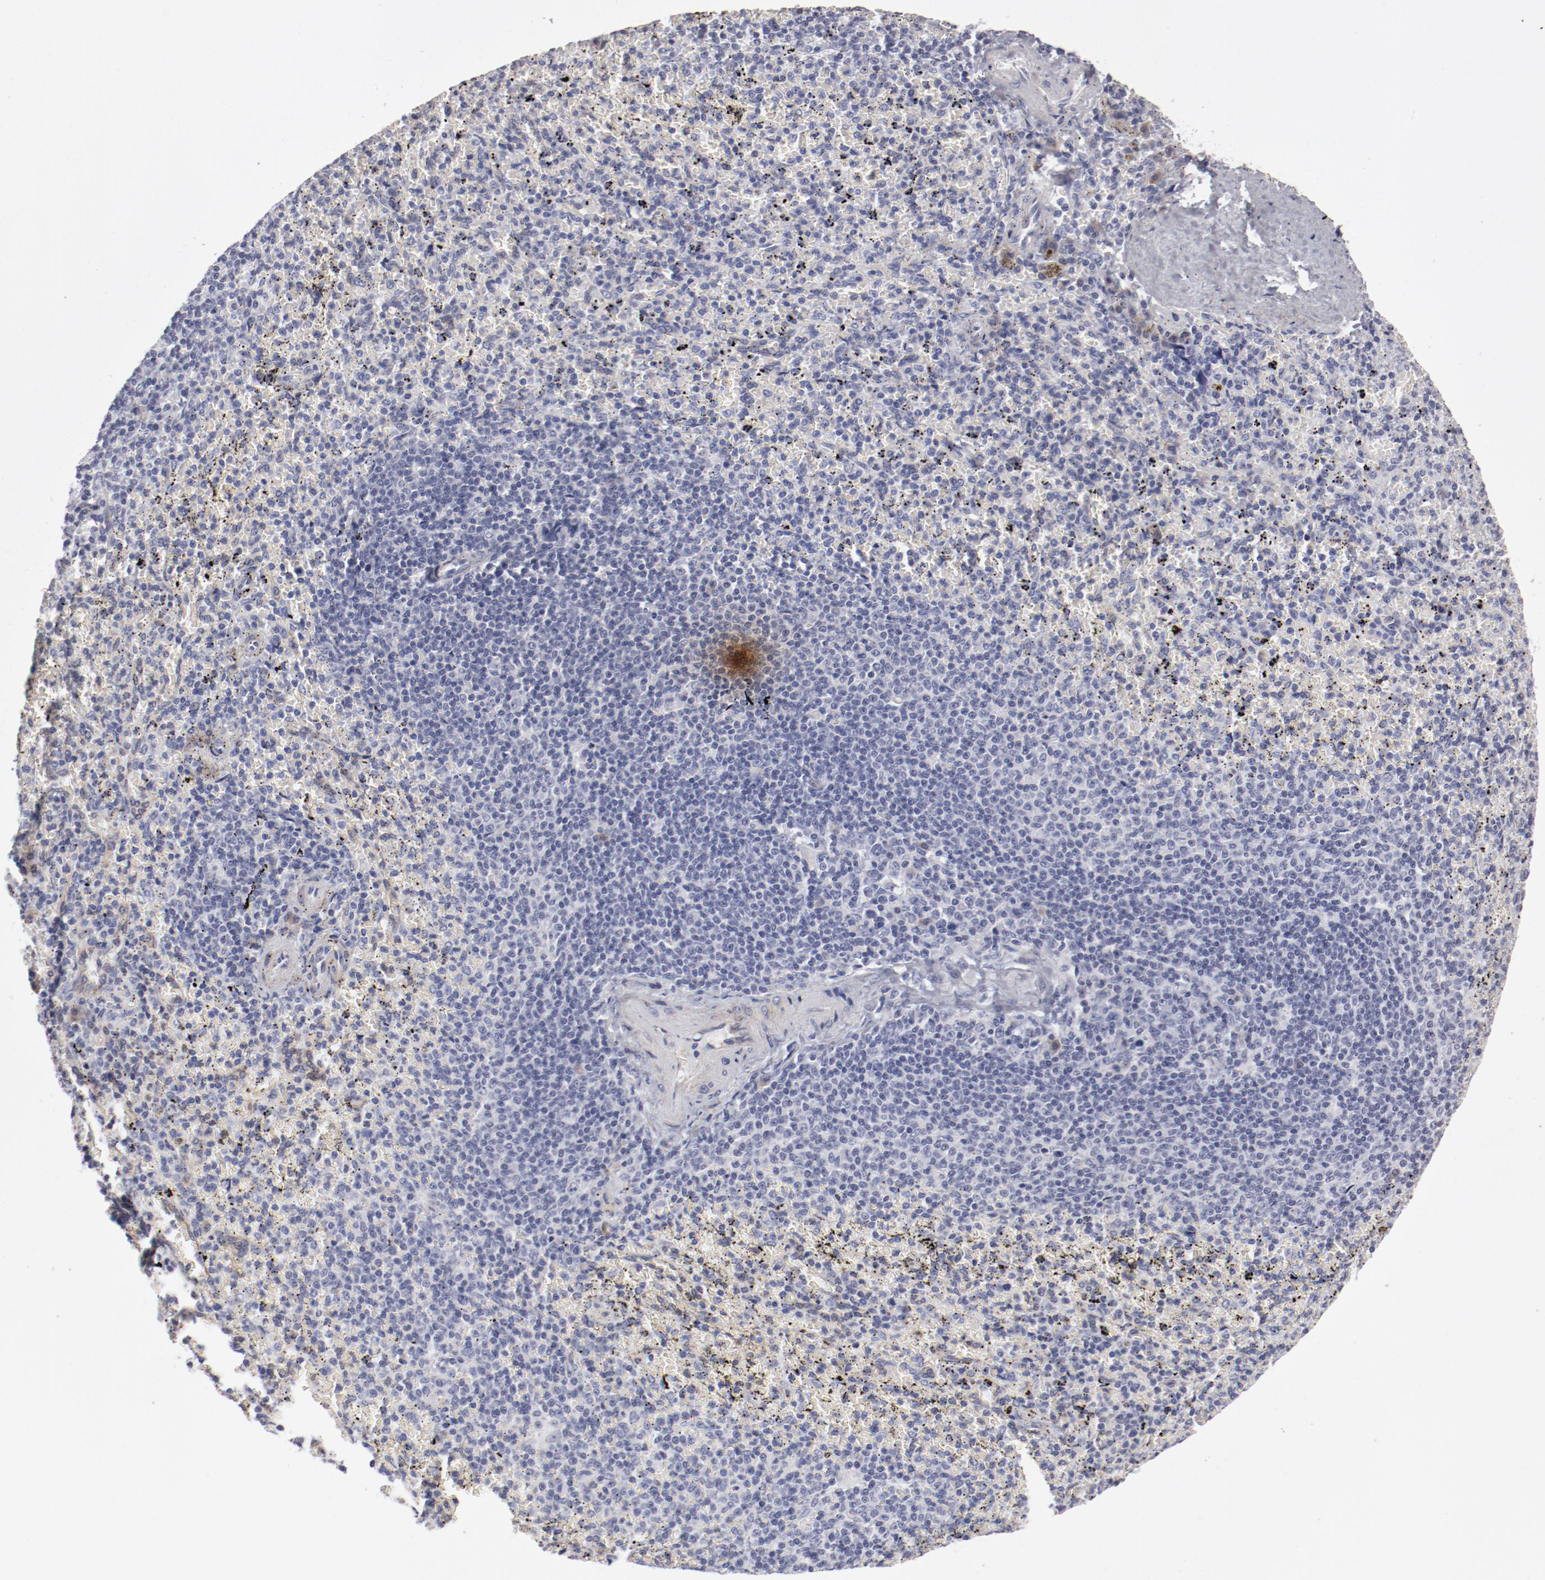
{"staining": {"intensity": "negative", "quantity": "none", "location": "none"}, "tissue": "spleen", "cell_type": "Cells in red pulp", "image_type": "normal", "snomed": [{"axis": "morphology", "description": "Normal tissue, NOS"}, {"axis": "topography", "description": "Spleen"}], "caption": "High power microscopy image of an immunohistochemistry (IHC) photomicrograph of normal spleen, revealing no significant staining in cells in red pulp. (IHC, brightfield microscopy, high magnification).", "gene": "LAX1", "patient": {"sex": "female", "age": 43}}